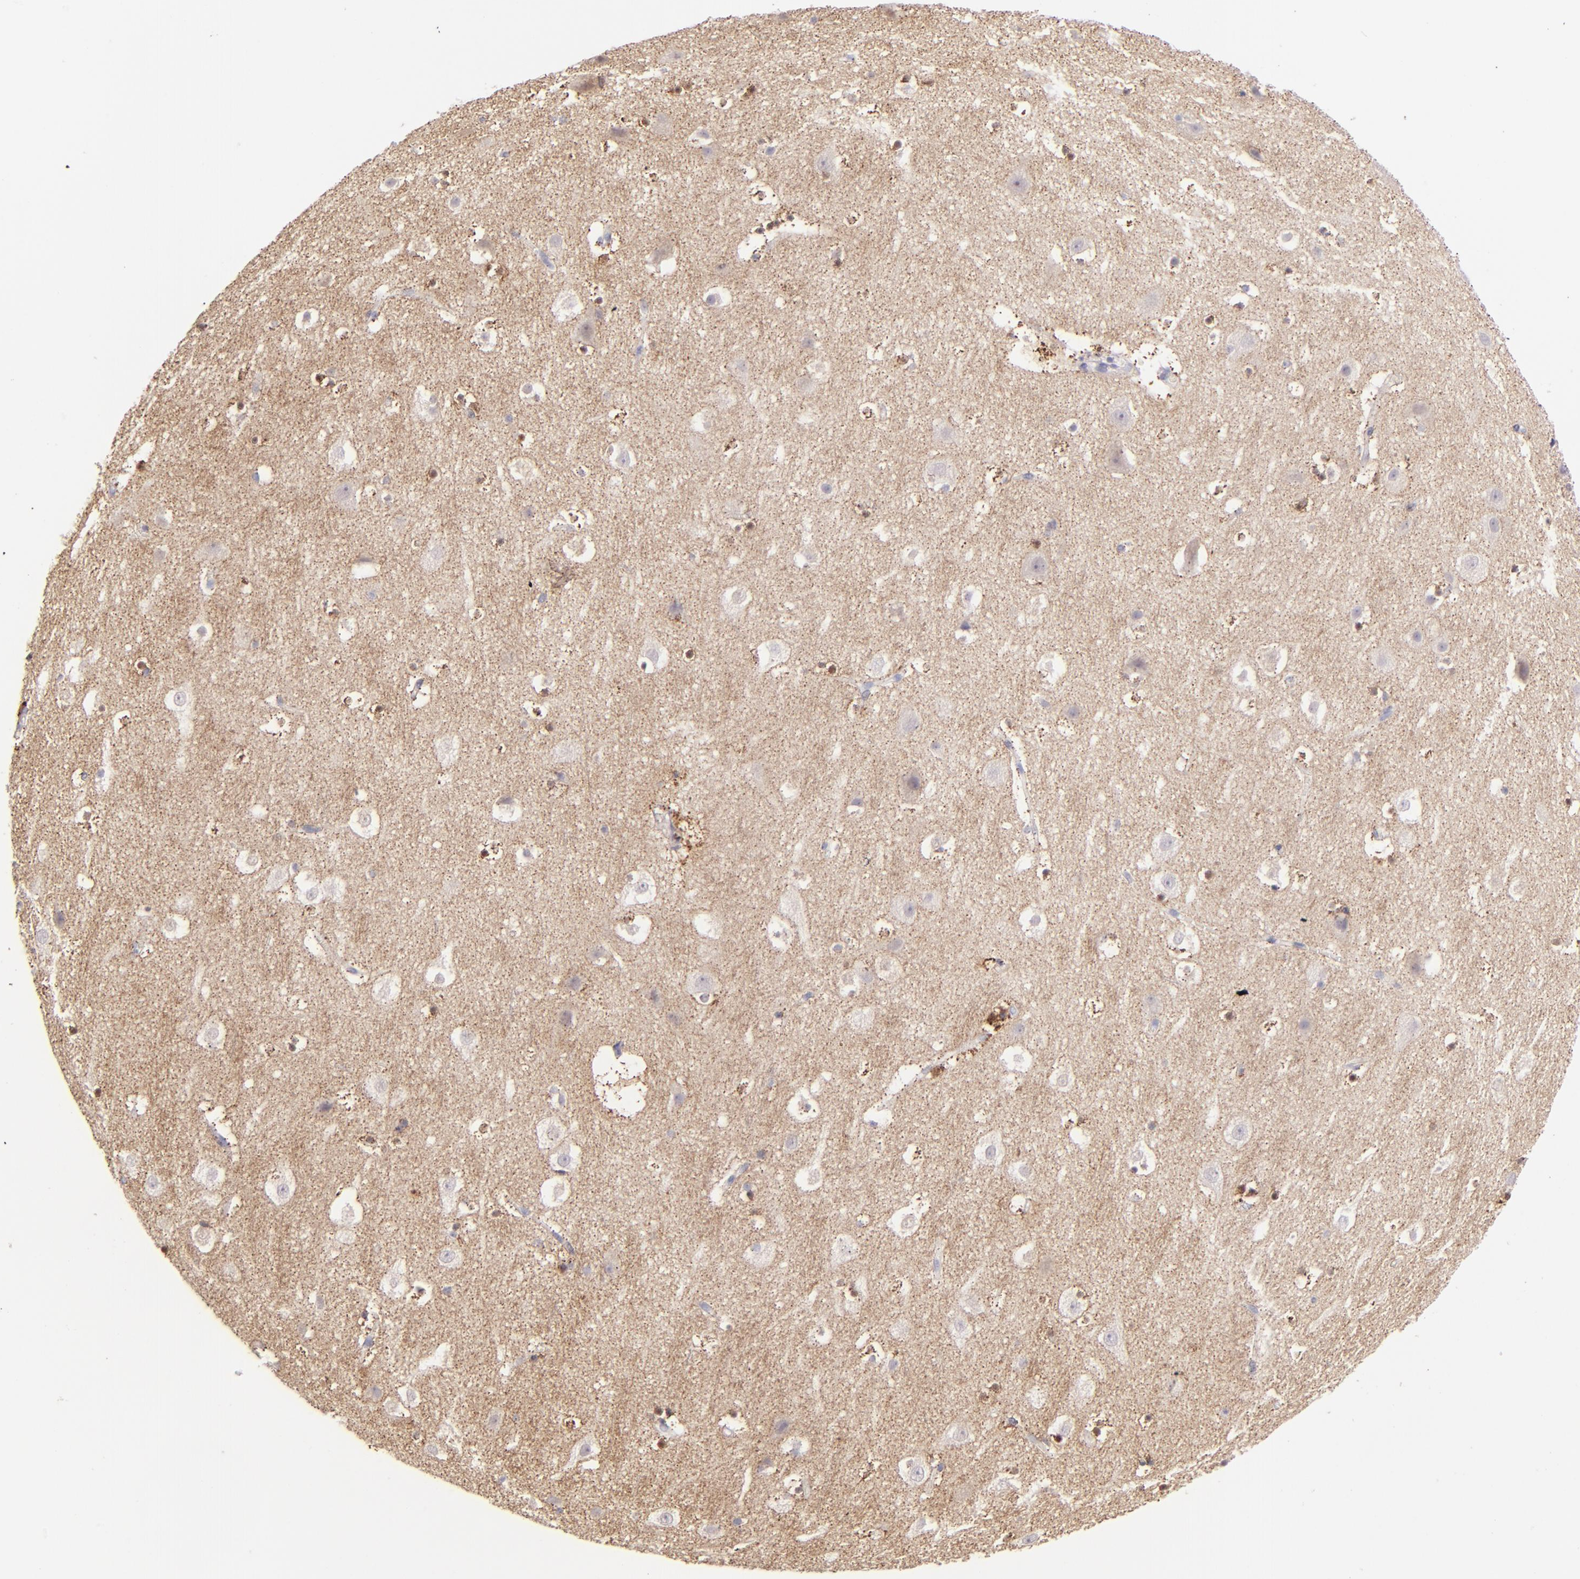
{"staining": {"intensity": "negative", "quantity": "none", "location": "none"}, "tissue": "cerebral cortex", "cell_type": "Endothelial cells", "image_type": "normal", "snomed": [{"axis": "morphology", "description": "Normal tissue, NOS"}, {"axis": "topography", "description": "Cerebral cortex"}], "caption": "IHC image of normal cerebral cortex: human cerebral cortex stained with DAB demonstrates no significant protein staining in endothelial cells.", "gene": "SH2D4A", "patient": {"sex": "male", "age": 45}}